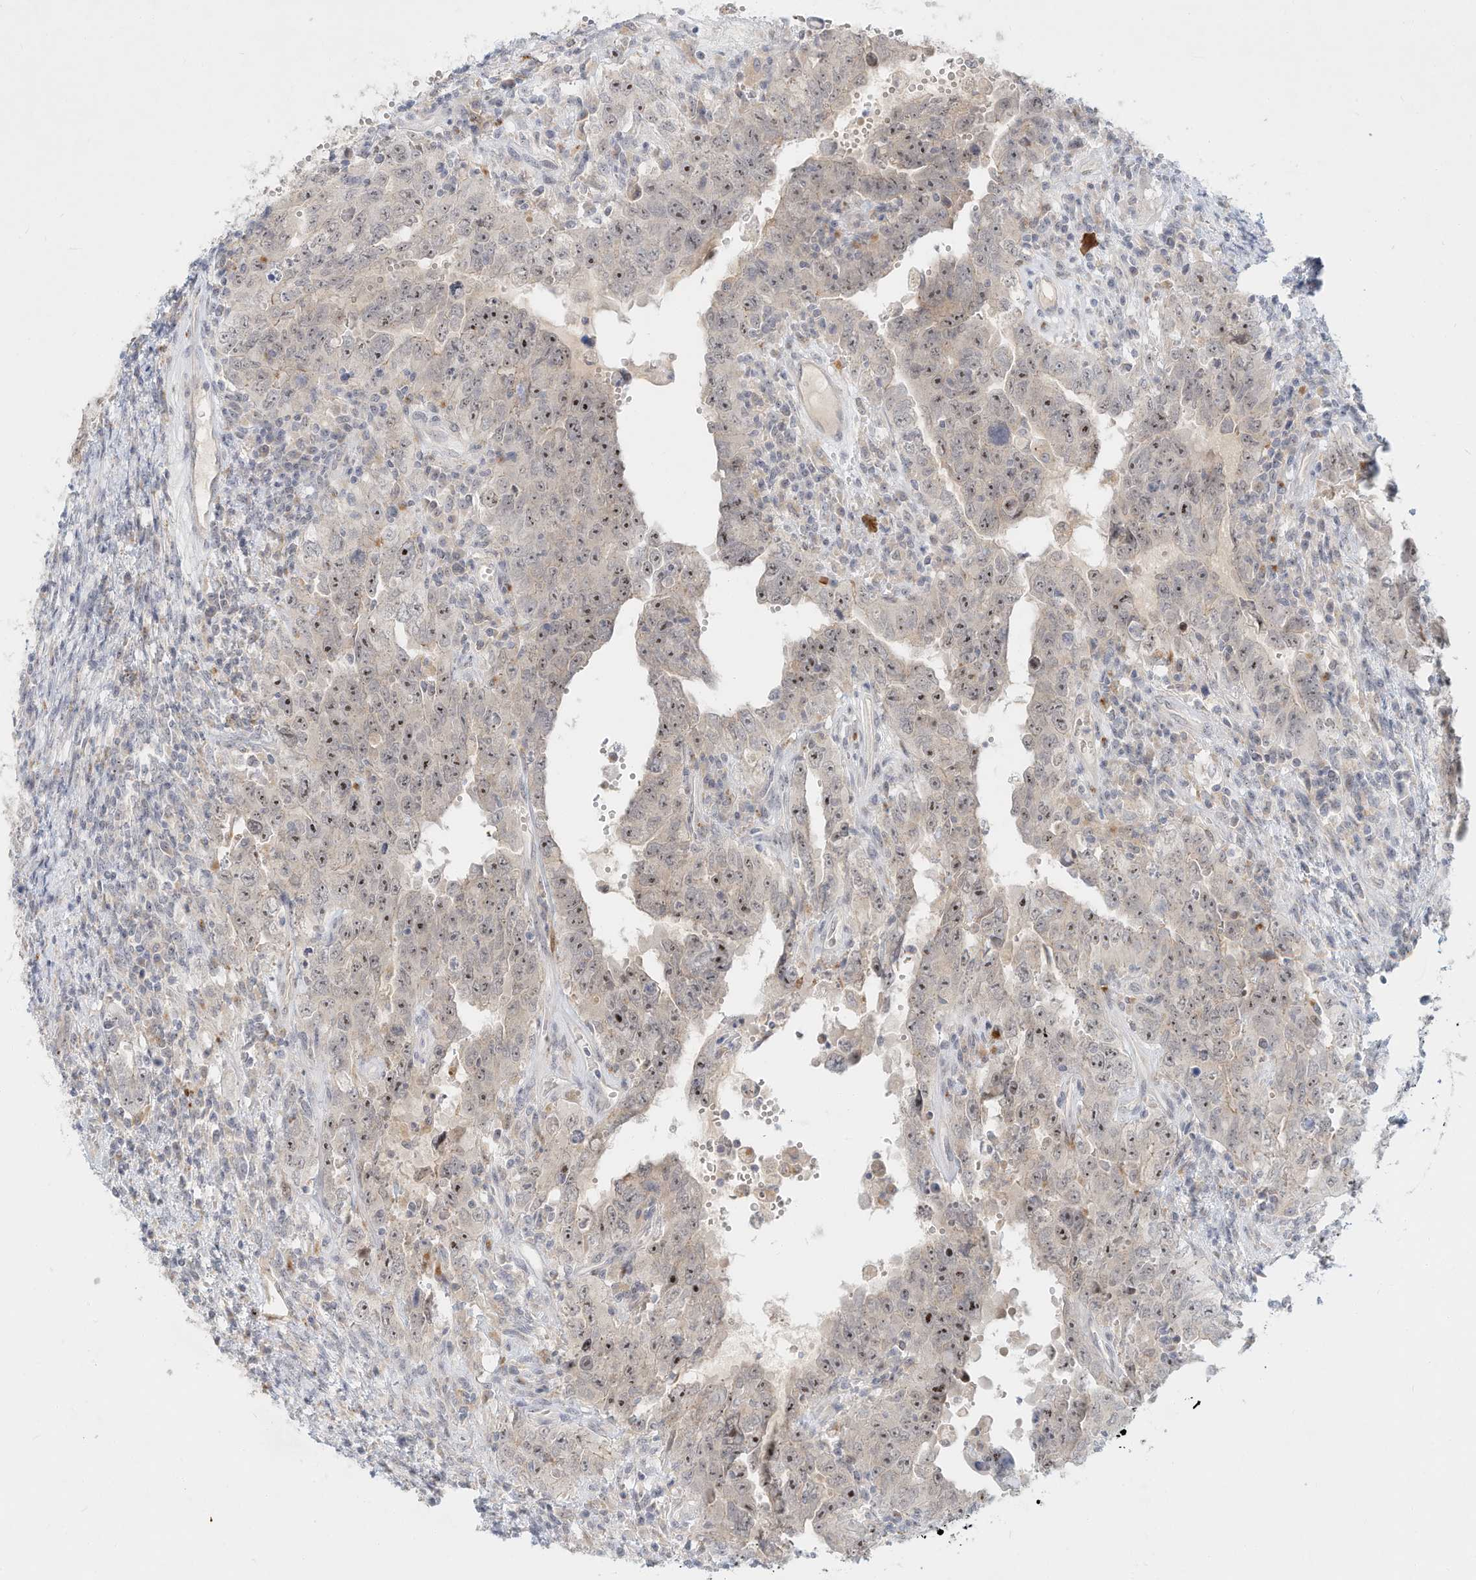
{"staining": {"intensity": "moderate", "quantity": "<25%", "location": "nuclear"}, "tissue": "testis cancer", "cell_type": "Tumor cells", "image_type": "cancer", "snomed": [{"axis": "morphology", "description": "Carcinoma, Embryonal, NOS"}, {"axis": "topography", "description": "Testis"}], "caption": "This image reveals immunohistochemistry (IHC) staining of human testis cancer, with low moderate nuclear expression in about <25% of tumor cells.", "gene": "PAK6", "patient": {"sex": "male", "age": 26}}